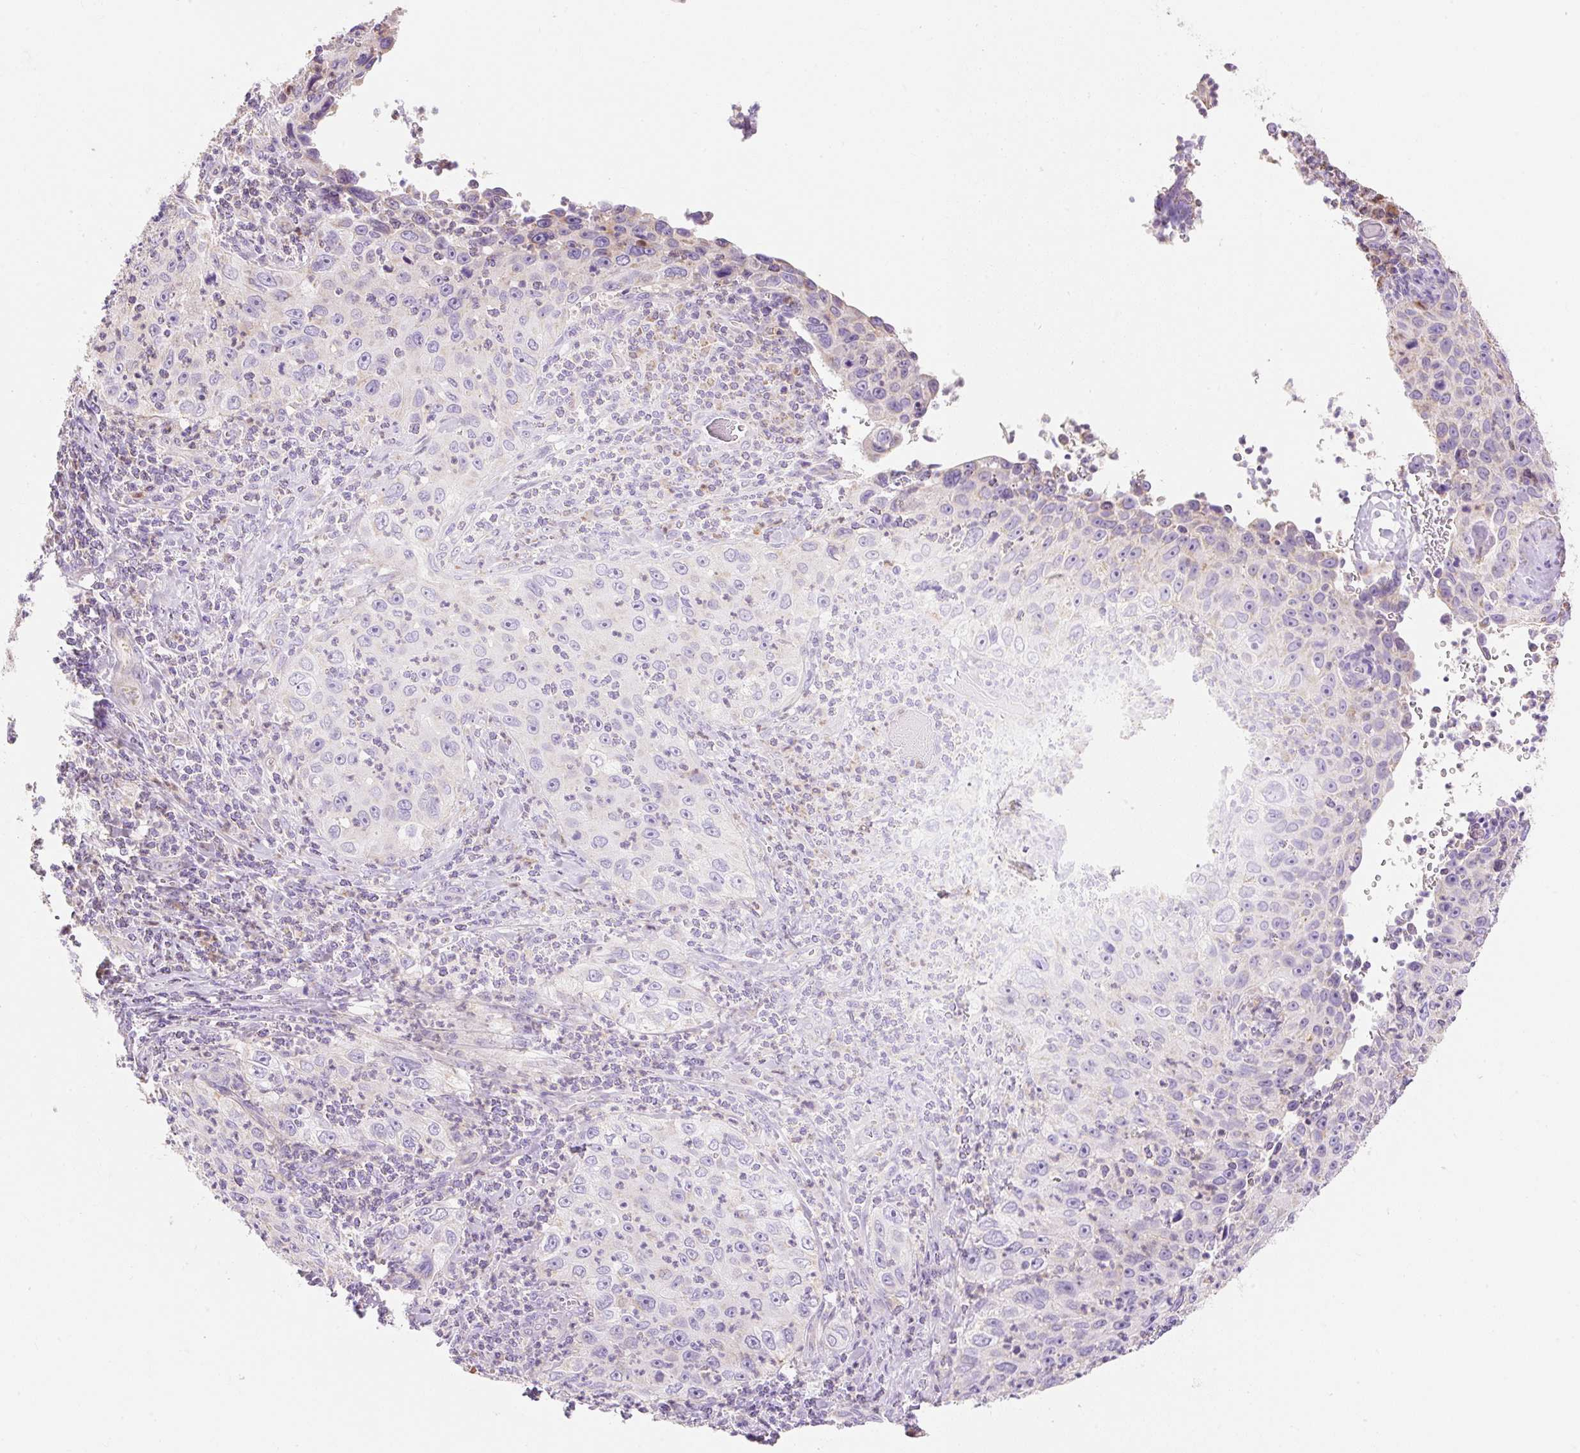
{"staining": {"intensity": "negative", "quantity": "none", "location": "none"}, "tissue": "cervical cancer", "cell_type": "Tumor cells", "image_type": "cancer", "snomed": [{"axis": "morphology", "description": "Squamous cell carcinoma, NOS"}, {"axis": "topography", "description": "Cervix"}], "caption": "Immunohistochemistry (IHC) photomicrograph of human cervical cancer stained for a protein (brown), which shows no positivity in tumor cells.", "gene": "DHX35", "patient": {"sex": "female", "age": 30}}